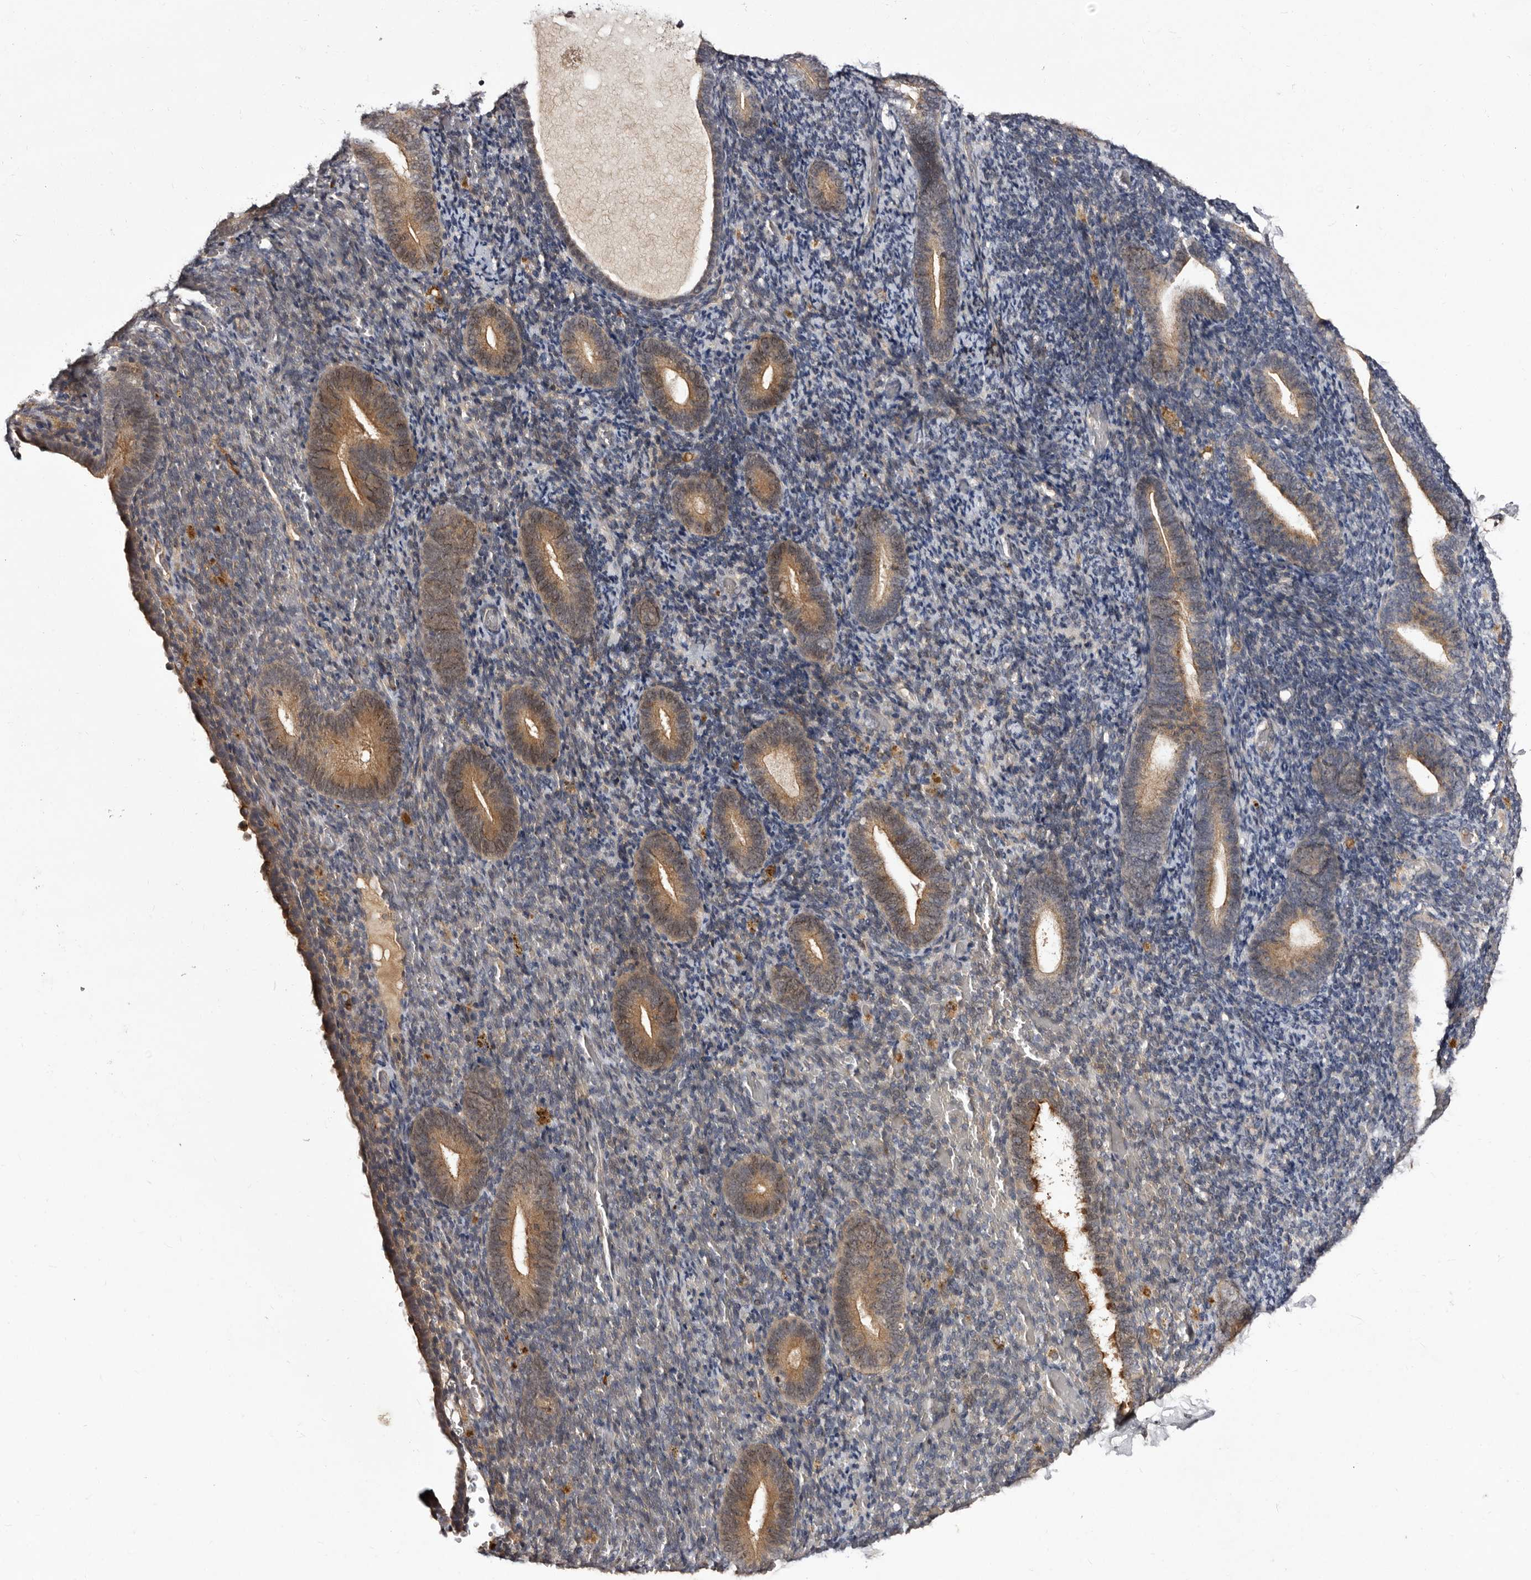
{"staining": {"intensity": "weak", "quantity": "<25%", "location": "cytoplasmic/membranous"}, "tissue": "endometrium", "cell_type": "Cells in endometrial stroma", "image_type": "normal", "snomed": [{"axis": "morphology", "description": "Normal tissue, NOS"}, {"axis": "topography", "description": "Endometrium"}], "caption": "Immunohistochemistry (IHC) histopathology image of benign endometrium: endometrium stained with DAB (3,3'-diaminobenzidine) demonstrates no significant protein staining in cells in endometrial stroma.", "gene": "LANCL2", "patient": {"sex": "female", "age": 51}}